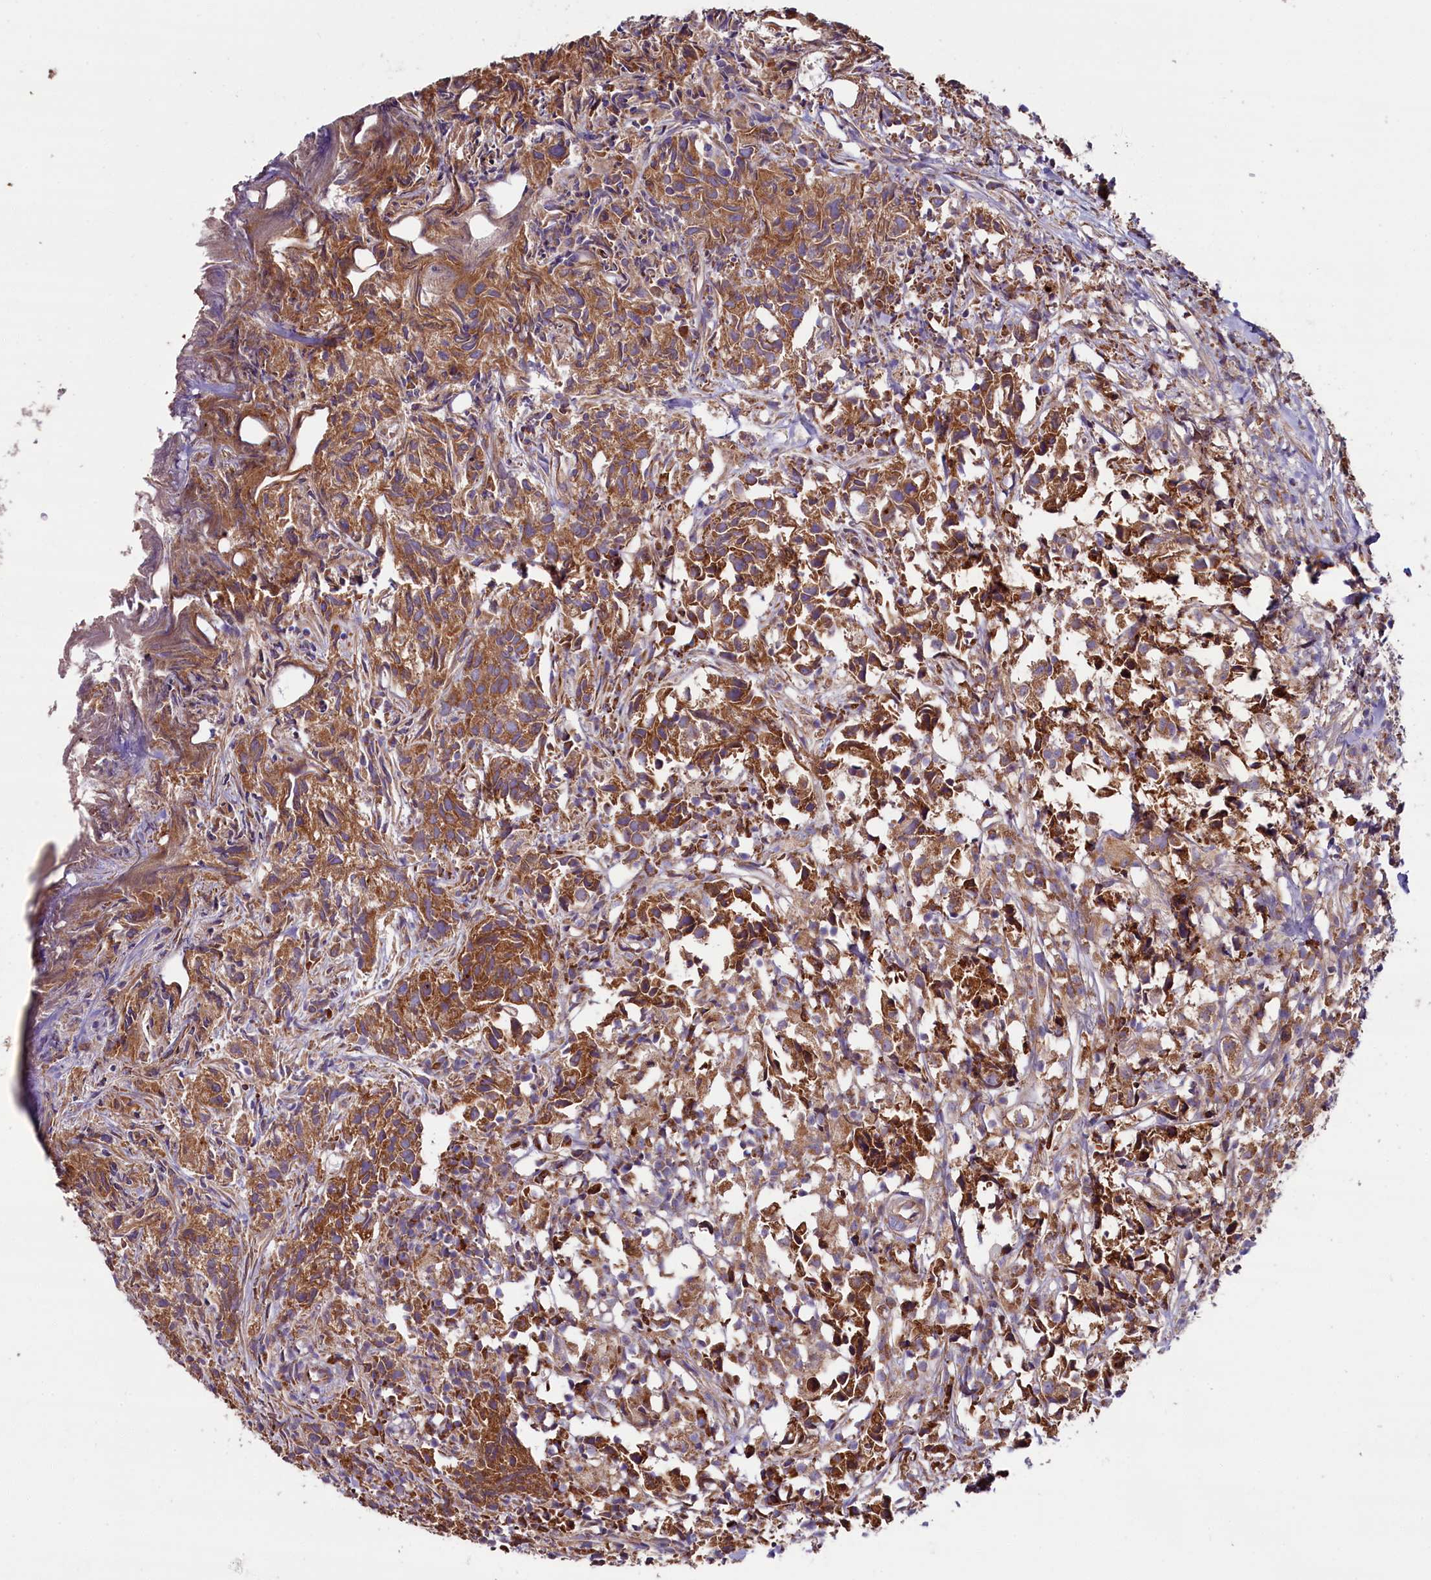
{"staining": {"intensity": "strong", "quantity": ">75%", "location": "cytoplasmic/membranous"}, "tissue": "urothelial cancer", "cell_type": "Tumor cells", "image_type": "cancer", "snomed": [{"axis": "morphology", "description": "Urothelial carcinoma, High grade"}, {"axis": "topography", "description": "Urinary bladder"}], "caption": "High-power microscopy captured an IHC histopathology image of urothelial cancer, revealing strong cytoplasmic/membranous staining in about >75% of tumor cells.", "gene": "ZSWIM1", "patient": {"sex": "female", "age": 75}}